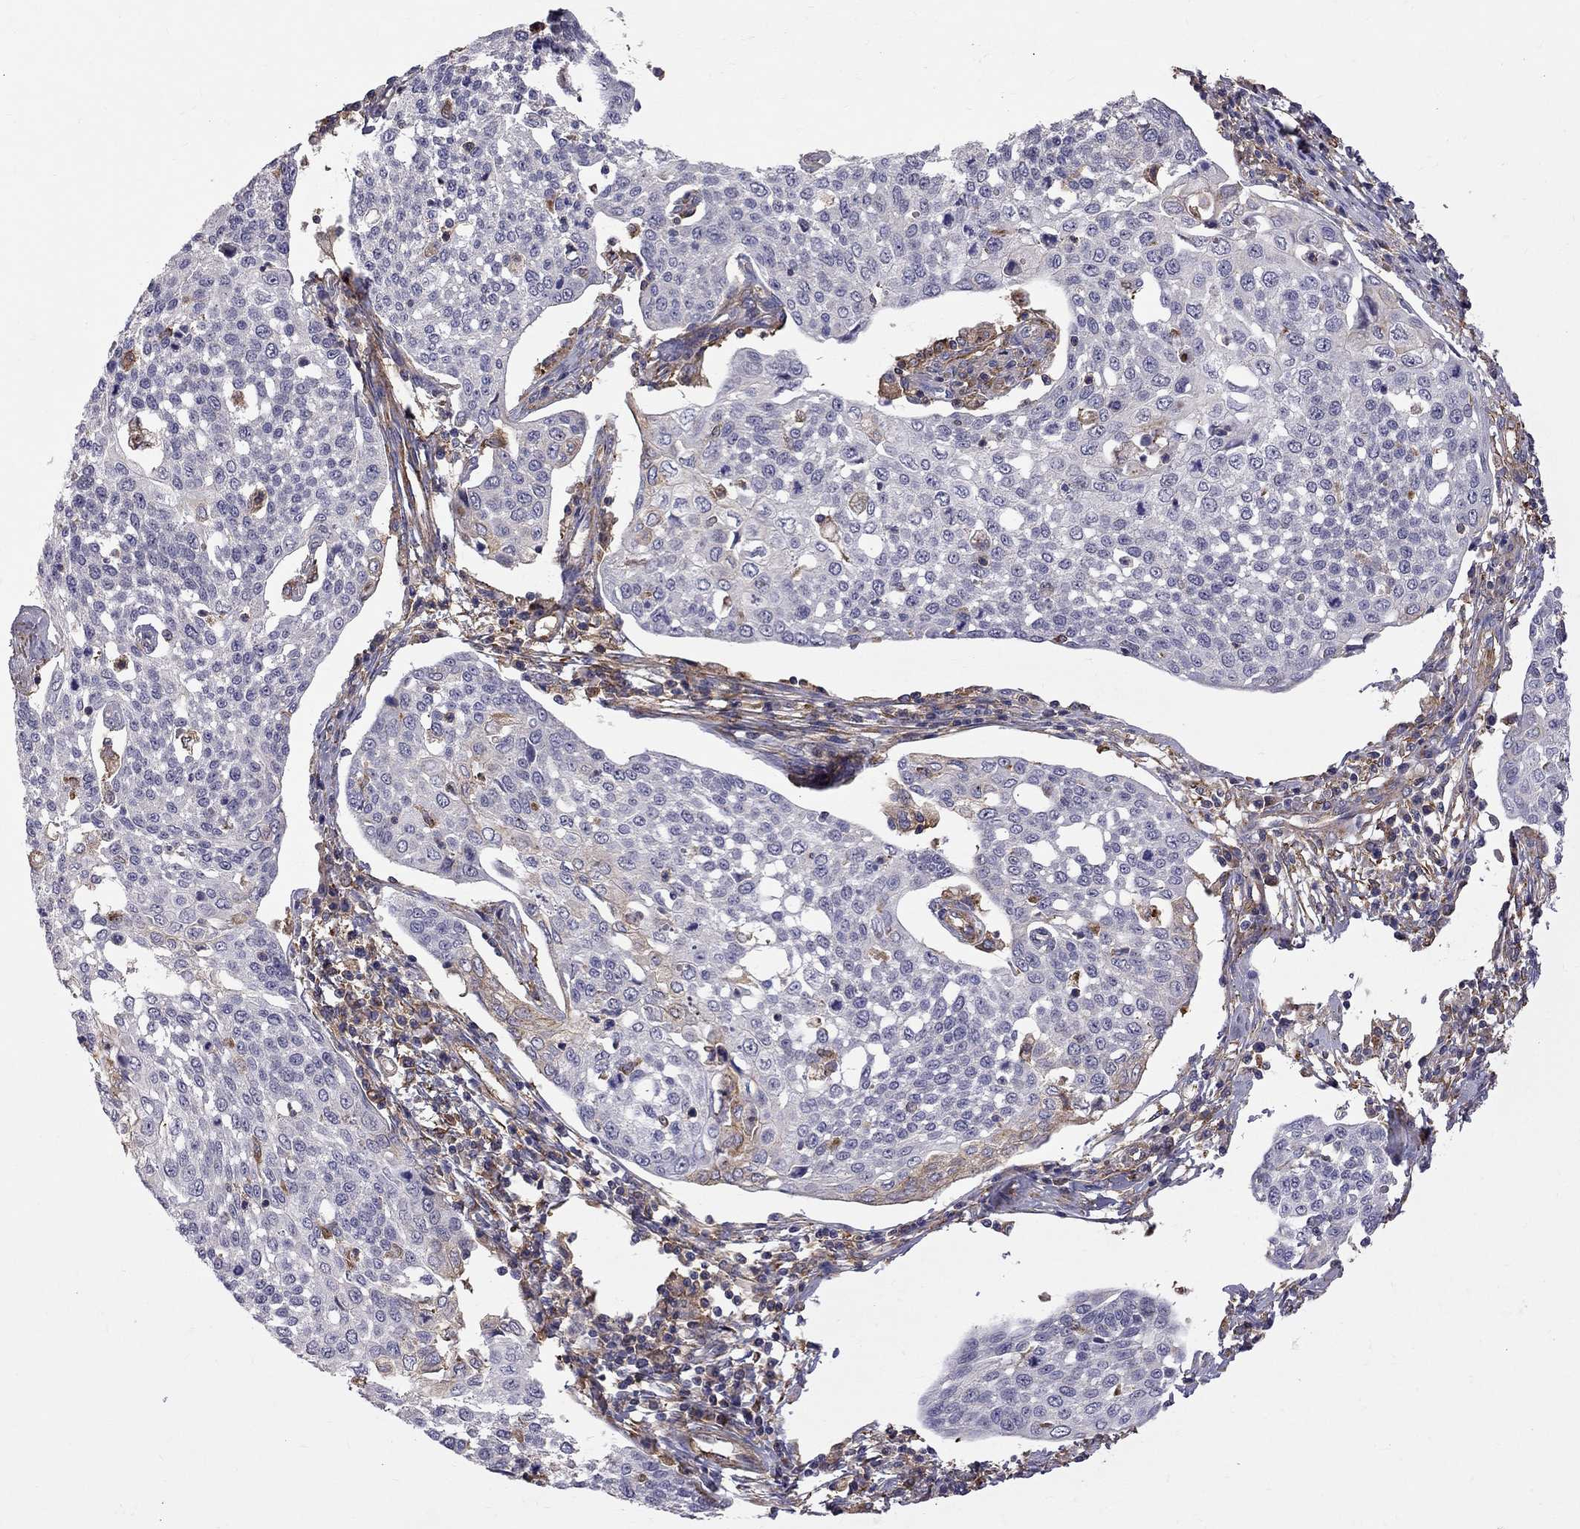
{"staining": {"intensity": "negative", "quantity": "none", "location": "none"}, "tissue": "cervical cancer", "cell_type": "Tumor cells", "image_type": "cancer", "snomed": [{"axis": "morphology", "description": "Squamous cell carcinoma, NOS"}, {"axis": "topography", "description": "Cervix"}], "caption": "The image exhibits no staining of tumor cells in cervical squamous cell carcinoma. (DAB (3,3'-diaminobenzidine) immunohistochemistry (IHC) visualized using brightfield microscopy, high magnification).", "gene": "EIF4E3", "patient": {"sex": "female", "age": 34}}